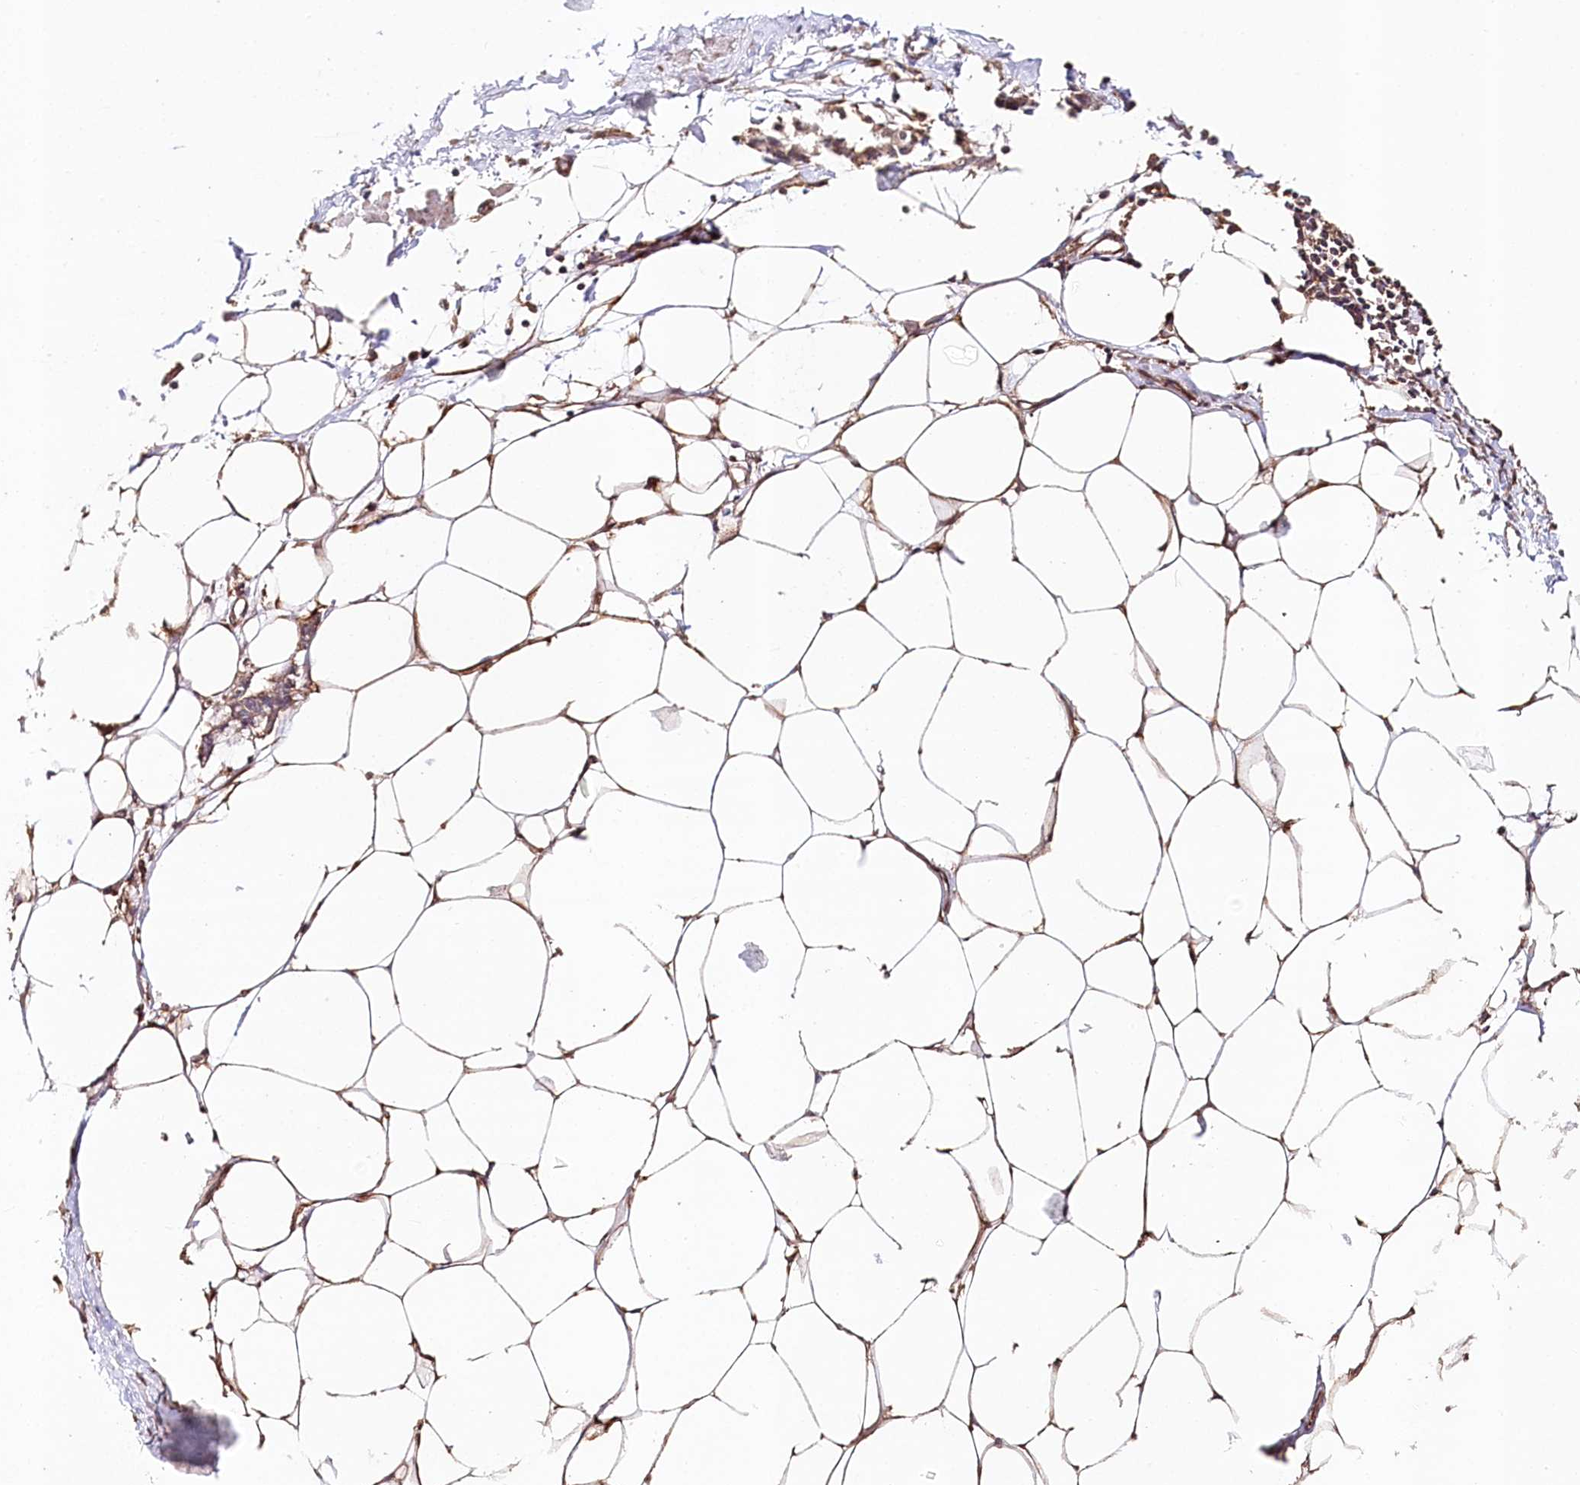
{"staining": {"intensity": "moderate", "quantity": ">75%", "location": "cytoplasmic/membranous"}, "tissue": "adipose tissue", "cell_type": "Adipocytes", "image_type": "normal", "snomed": [{"axis": "morphology", "description": "Normal tissue, NOS"}, {"axis": "morphology", "description": "Adenocarcinoma, NOS"}, {"axis": "topography", "description": "Colon"}, {"axis": "topography", "description": "Peripheral nerve tissue"}], "caption": "Protein analysis of unremarkable adipose tissue reveals moderate cytoplasmic/membranous staining in about >75% of adipocytes. (DAB IHC, brown staining for protein, blue staining for nuclei).", "gene": "DMXL1", "patient": {"sex": "male", "age": 14}}